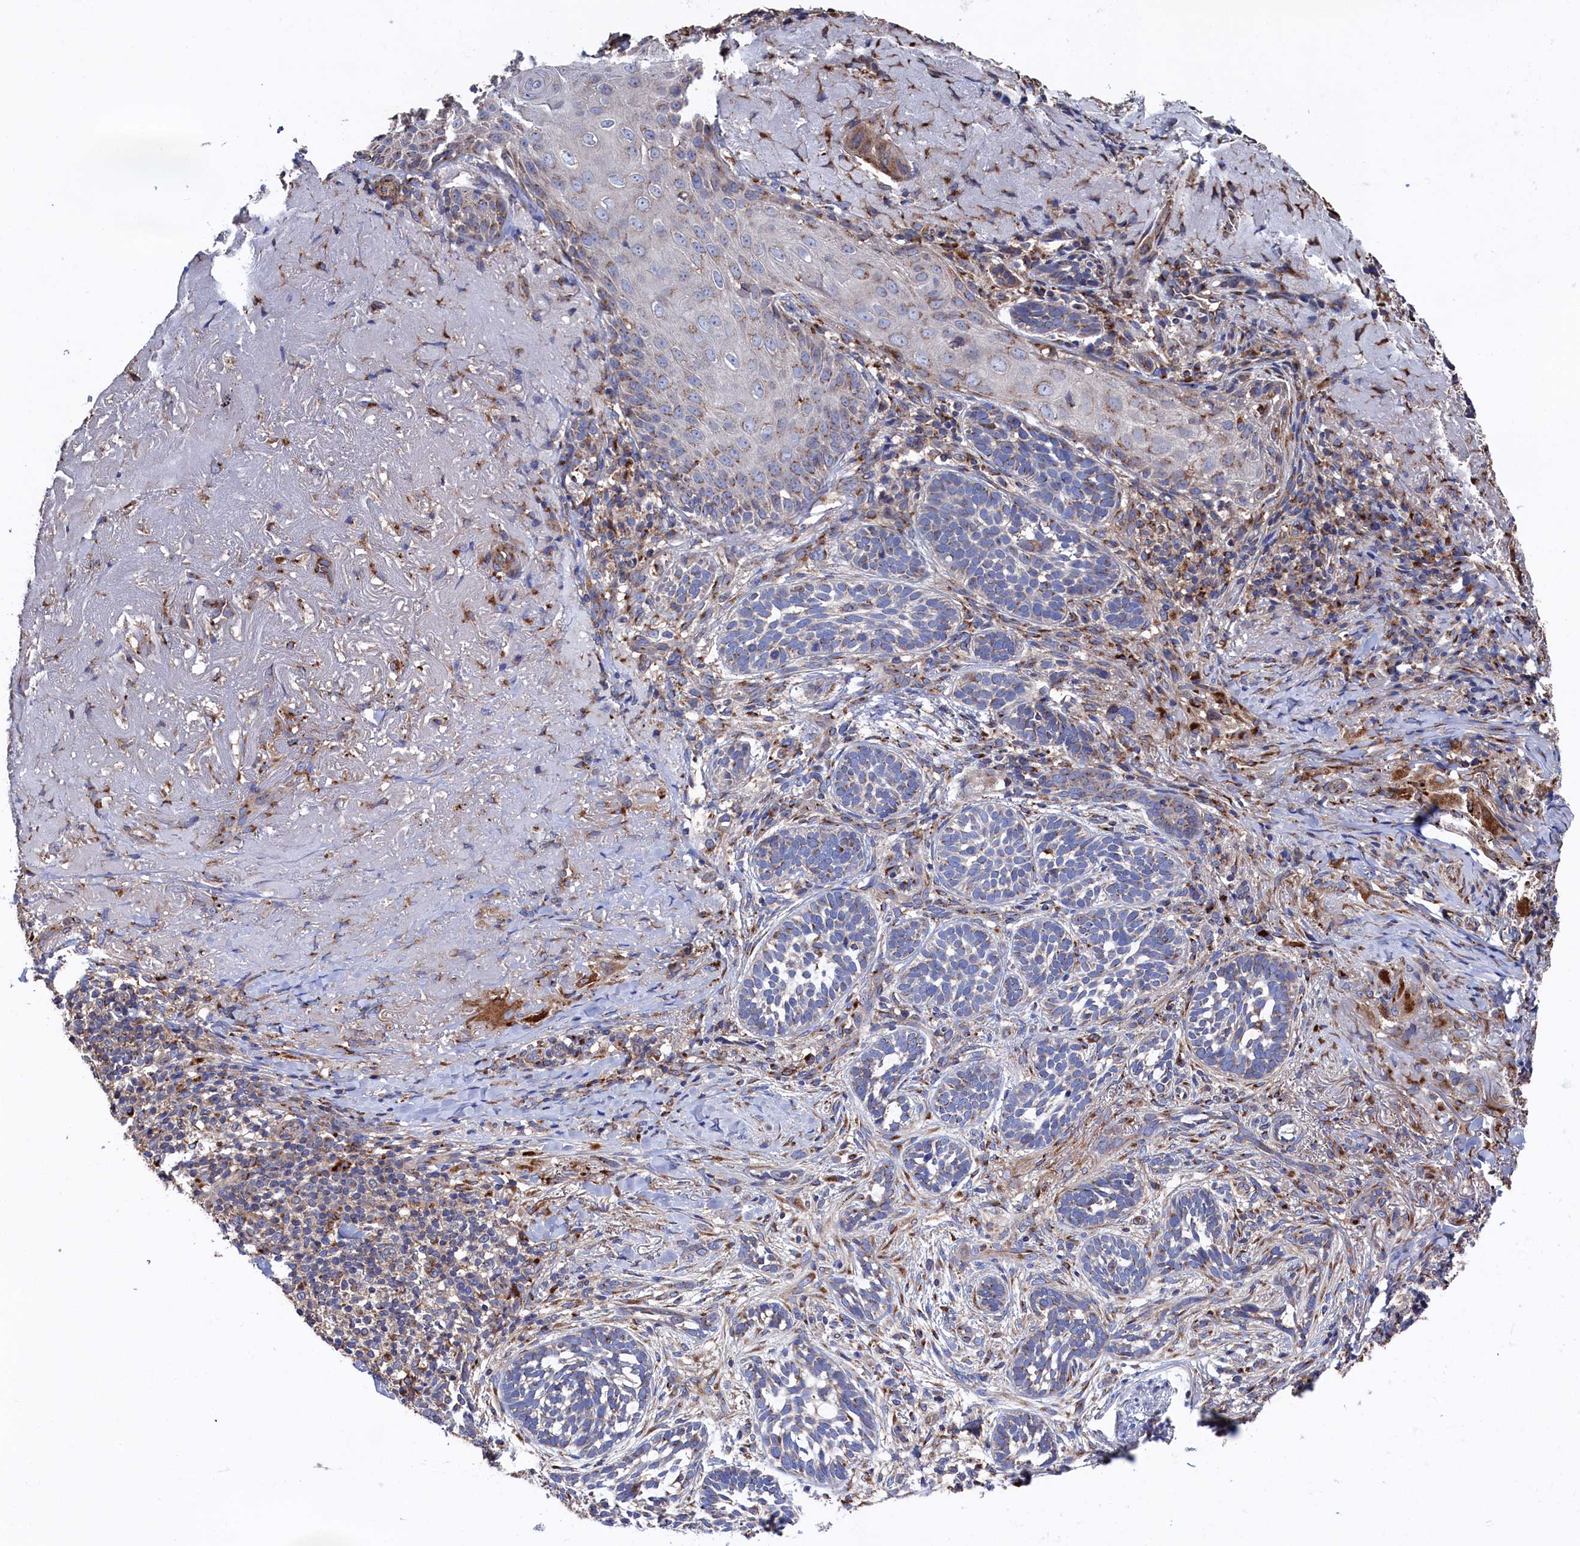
{"staining": {"intensity": "weak", "quantity": "25%-75%", "location": "cytoplasmic/membranous"}, "tissue": "skin cancer", "cell_type": "Tumor cells", "image_type": "cancer", "snomed": [{"axis": "morphology", "description": "Basal cell carcinoma"}, {"axis": "topography", "description": "Skin"}], "caption": "IHC histopathology image of neoplastic tissue: skin cancer stained using immunohistochemistry displays low levels of weak protein expression localized specifically in the cytoplasmic/membranous of tumor cells, appearing as a cytoplasmic/membranous brown color.", "gene": "PRRC1", "patient": {"sex": "male", "age": 71}}